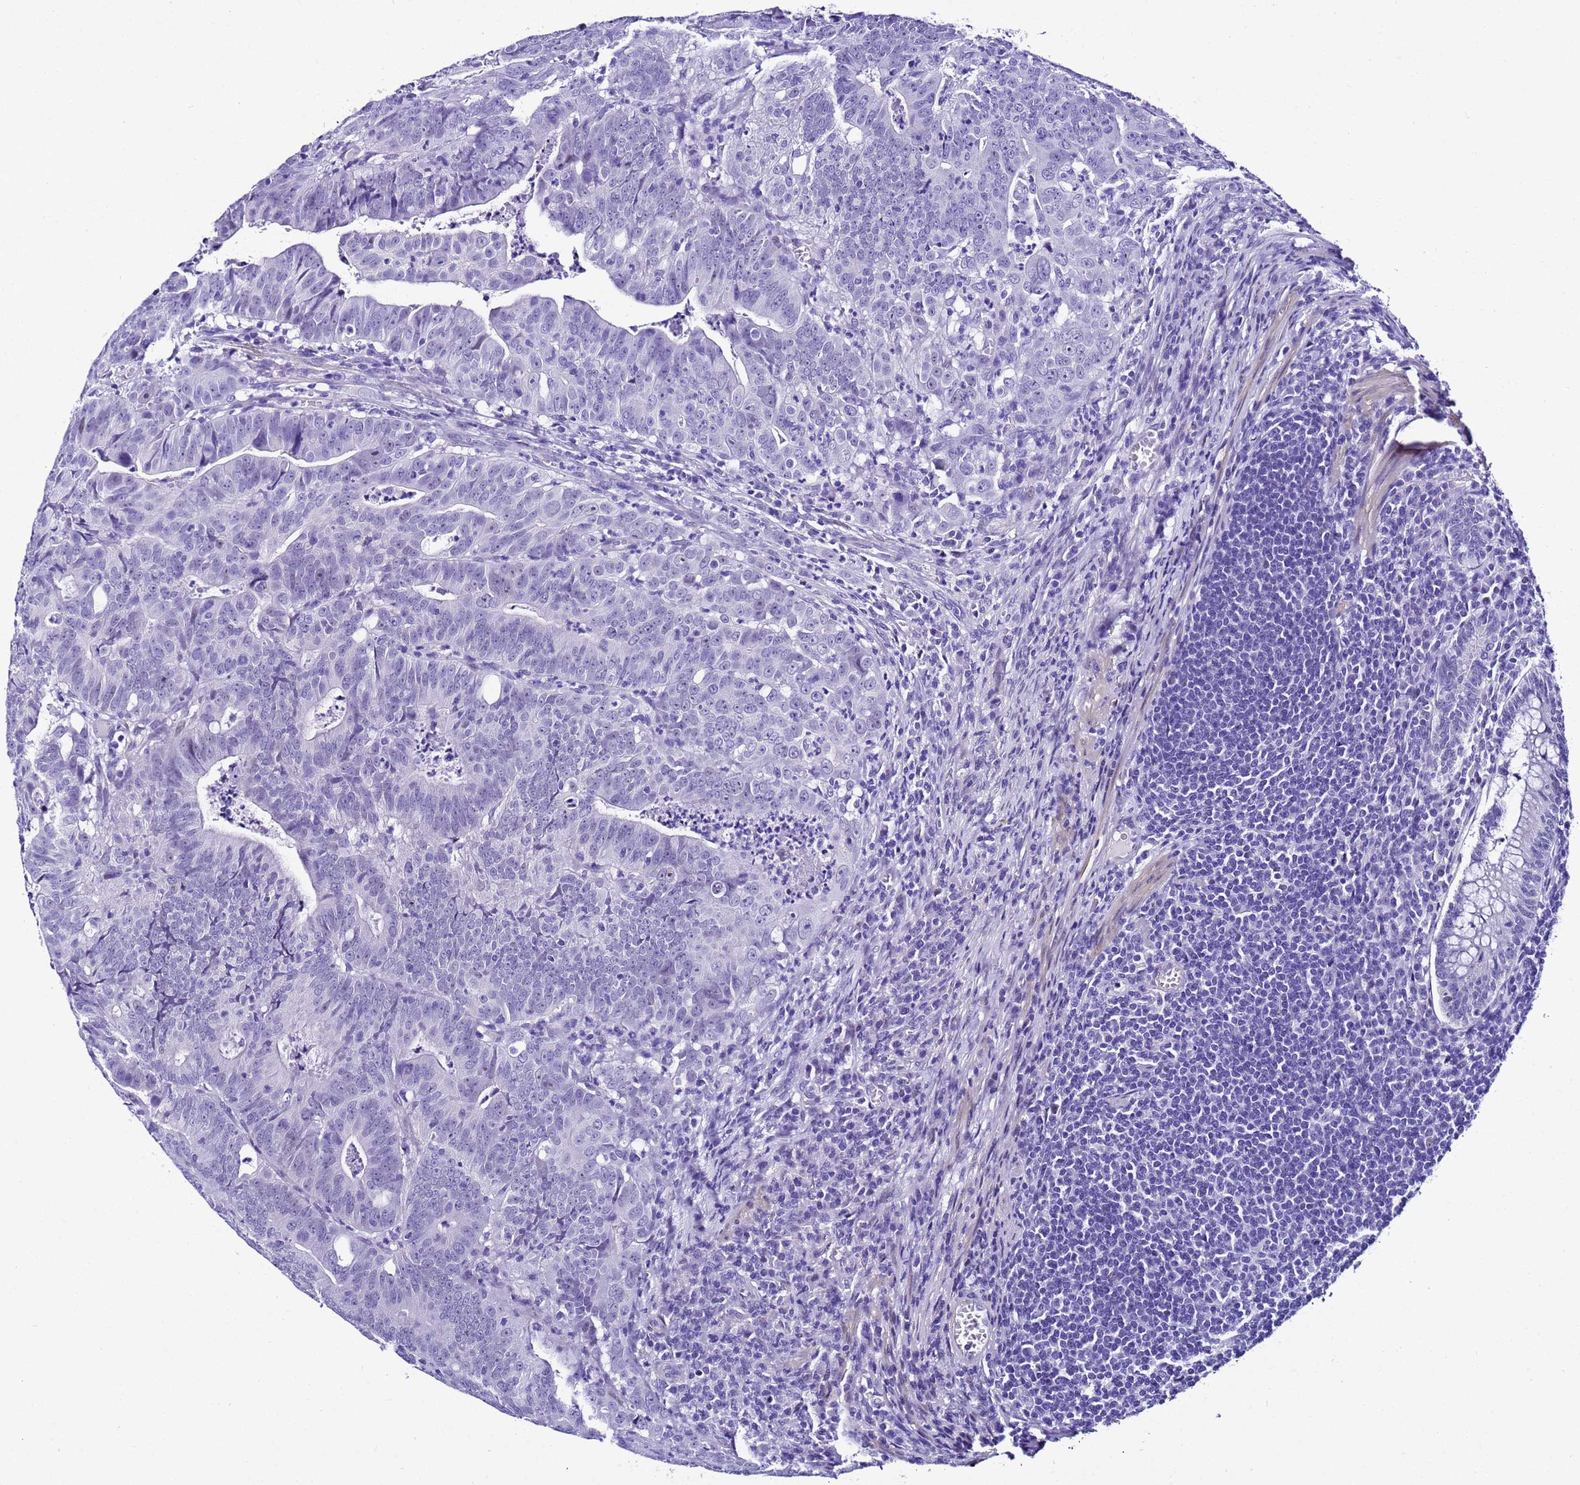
{"staining": {"intensity": "negative", "quantity": "none", "location": "none"}, "tissue": "colorectal cancer", "cell_type": "Tumor cells", "image_type": "cancer", "snomed": [{"axis": "morphology", "description": "Adenocarcinoma, NOS"}, {"axis": "topography", "description": "Rectum"}], "caption": "The immunohistochemistry image has no significant positivity in tumor cells of colorectal cancer (adenocarcinoma) tissue.", "gene": "ZNF417", "patient": {"sex": "male", "age": 69}}